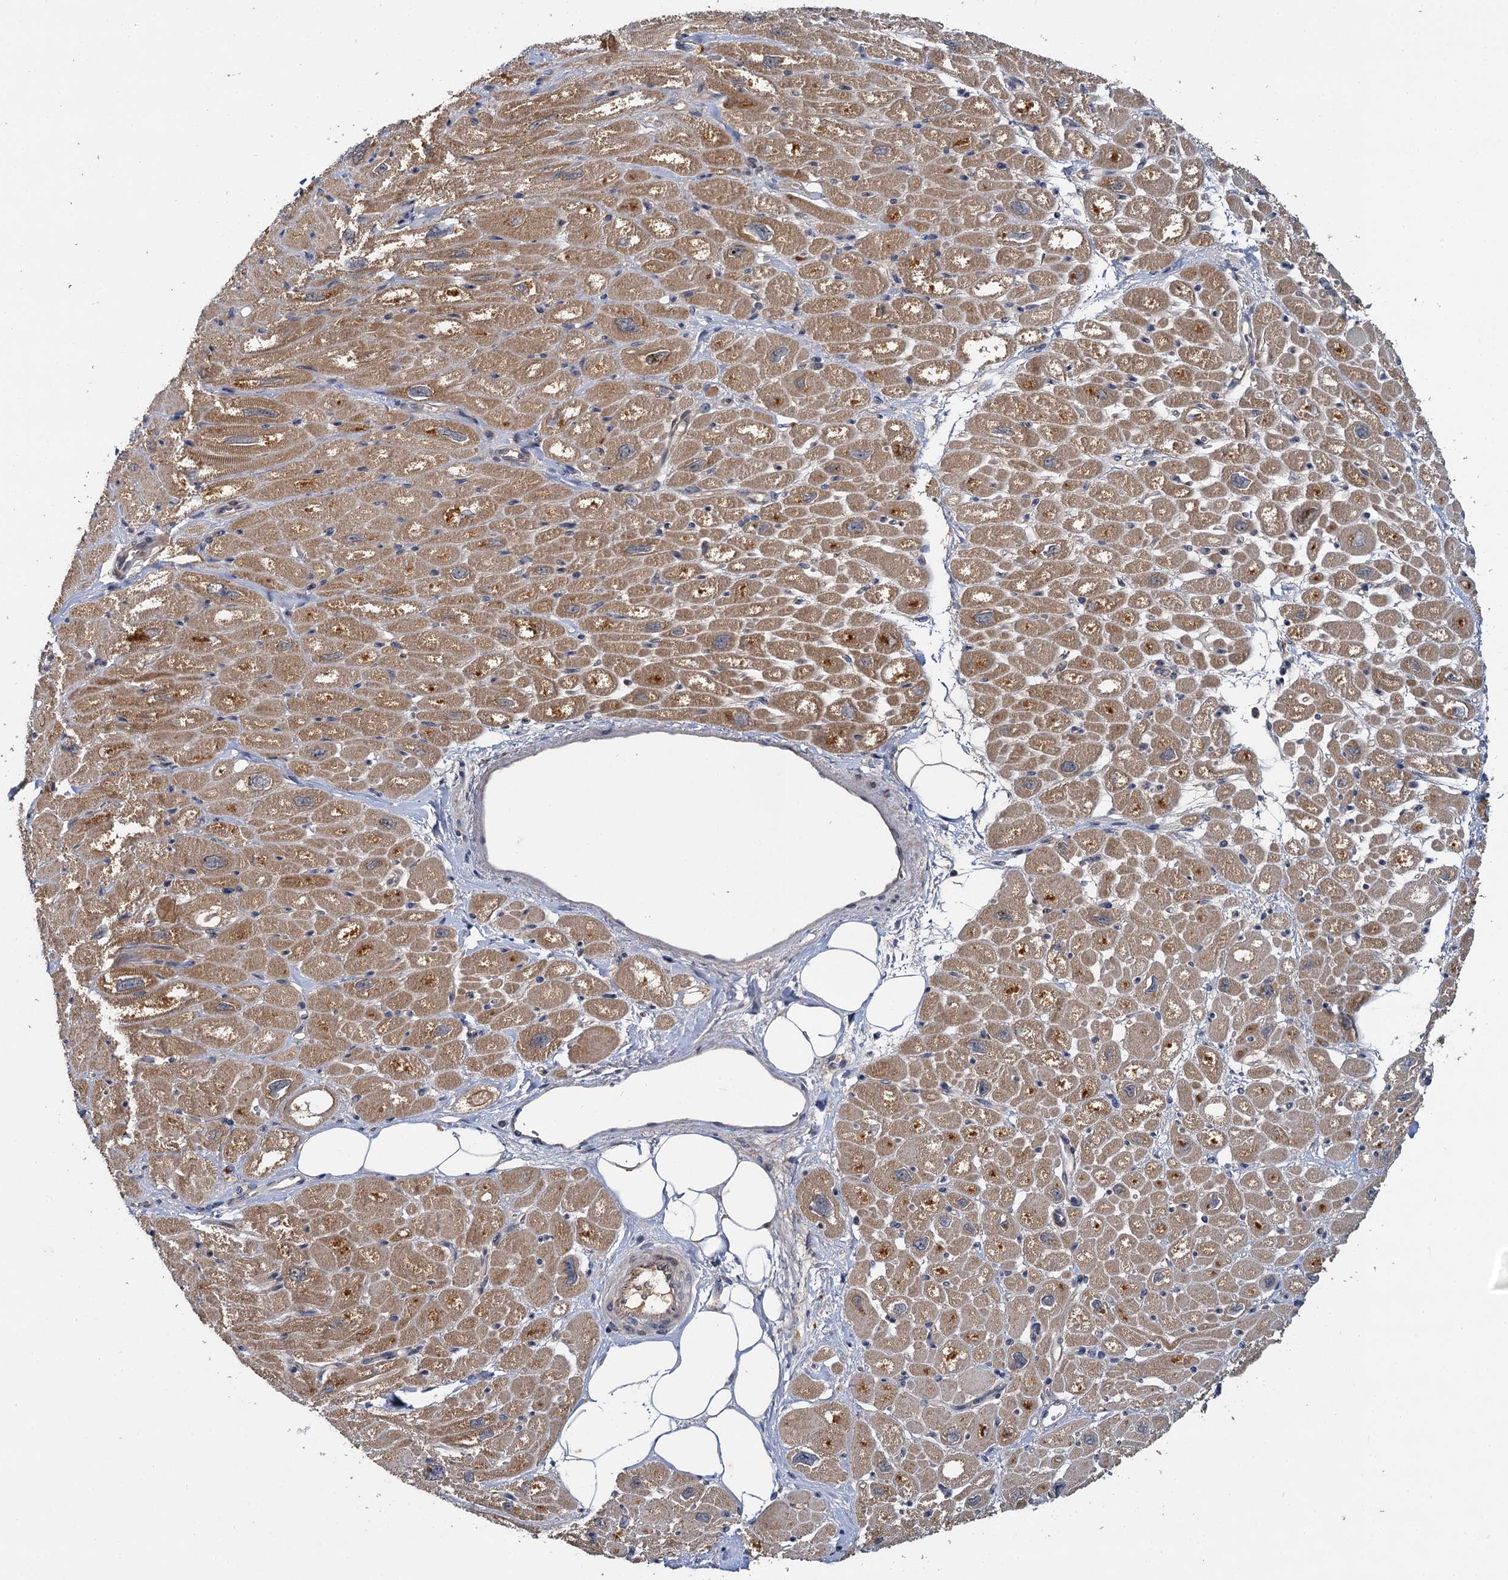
{"staining": {"intensity": "moderate", "quantity": ">75%", "location": "cytoplasmic/membranous"}, "tissue": "heart muscle", "cell_type": "Cardiomyocytes", "image_type": "normal", "snomed": [{"axis": "morphology", "description": "Normal tissue, NOS"}, {"axis": "topography", "description": "Heart"}], "caption": "Immunohistochemistry histopathology image of benign heart muscle stained for a protein (brown), which reveals medium levels of moderate cytoplasmic/membranous expression in about >75% of cardiomyocytes.", "gene": "TMEM39A", "patient": {"sex": "male", "age": 50}}